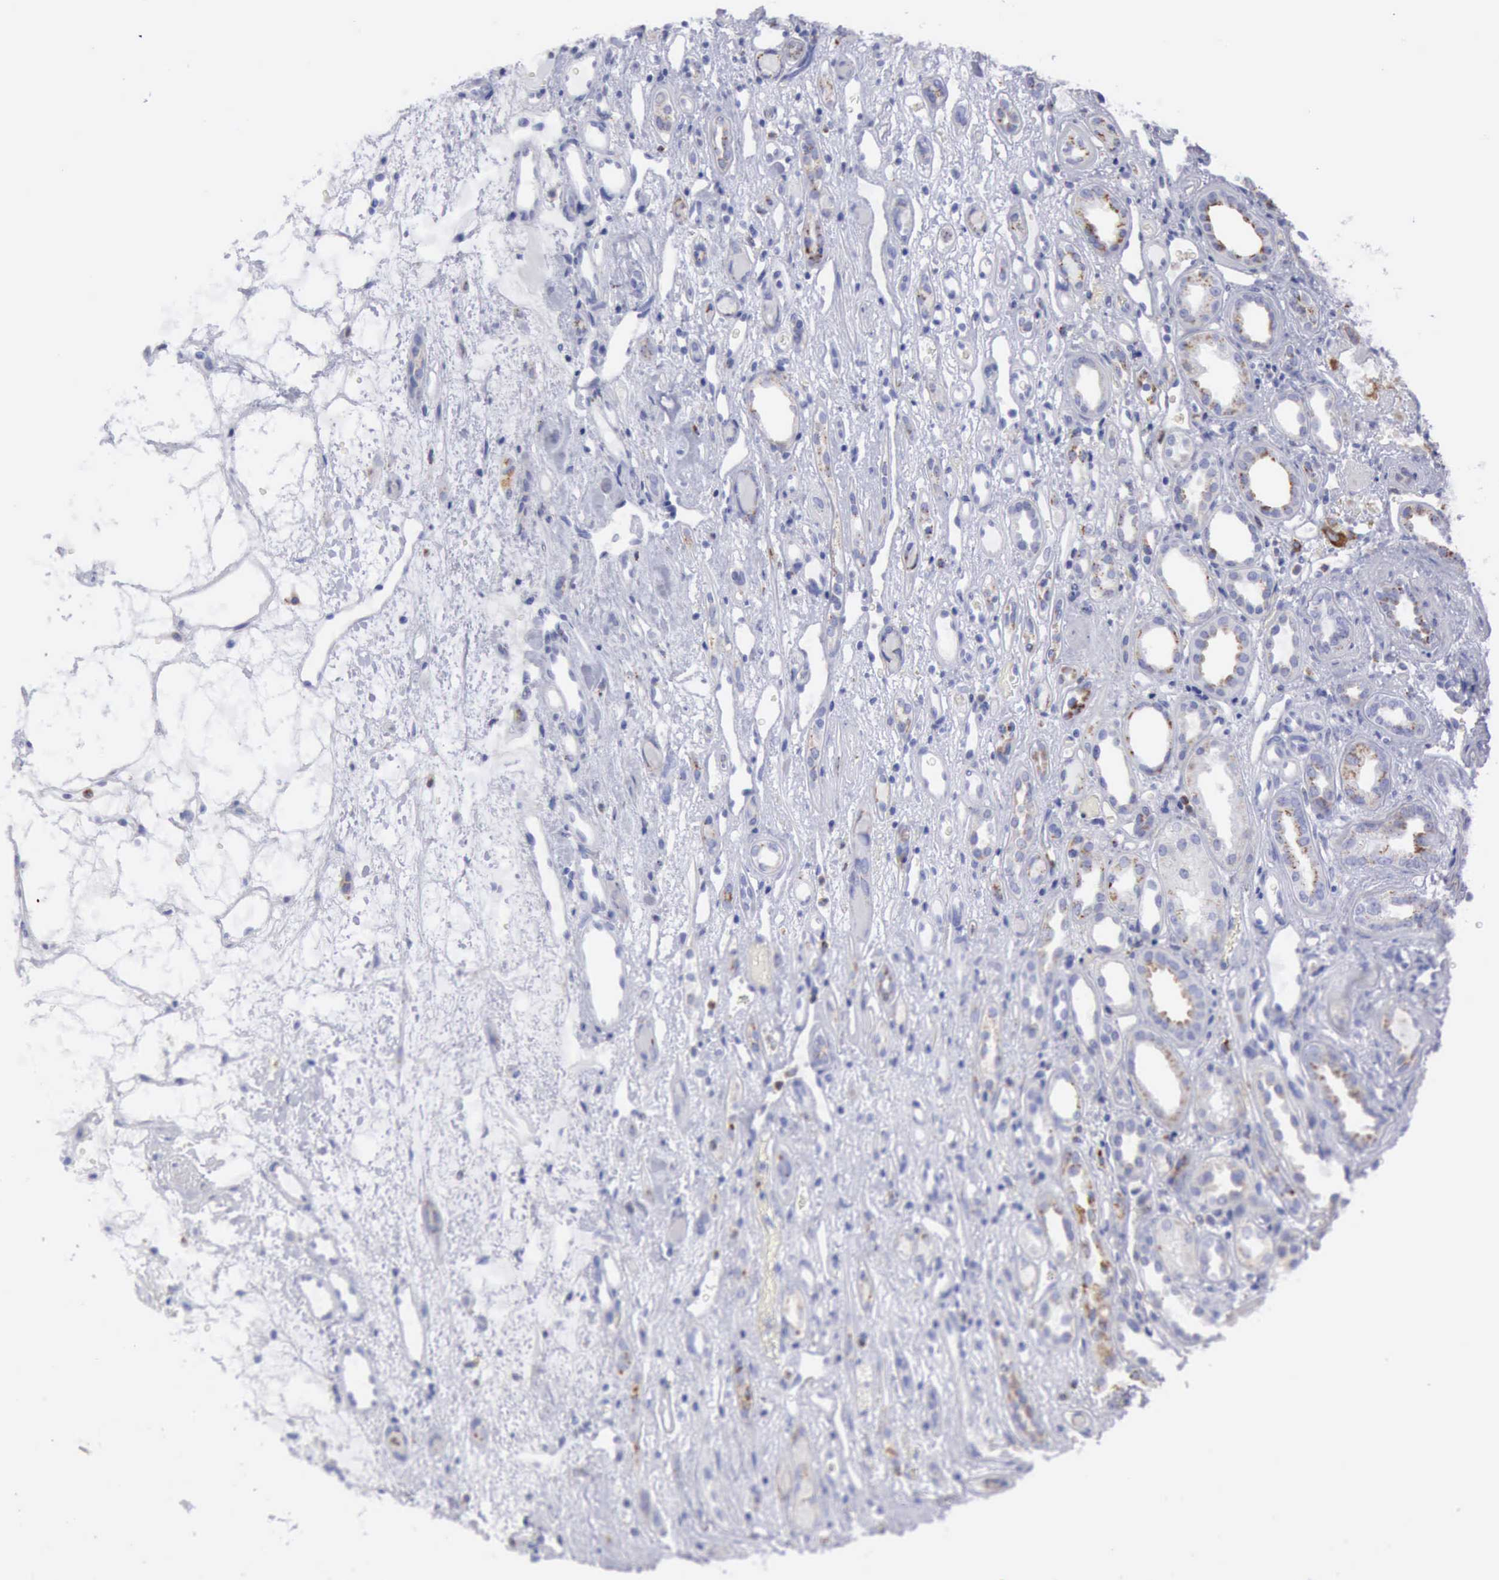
{"staining": {"intensity": "negative", "quantity": "none", "location": "none"}, "tissue": "renal cancer", "cell_type": "Tumor cells", "image_type": "cancer", "snomed": [{"axis": "morphology", "description": "Adenocarcinoma, NOS"}, {"axis": "topography", "description": "Kidney"}], "caption": "A micrograph of renal adenocarcinoma stained for a protein shows no brown staining in tumor cells.", "gene": "CTSS", "patient": {"sex": "female", "age": 60}}